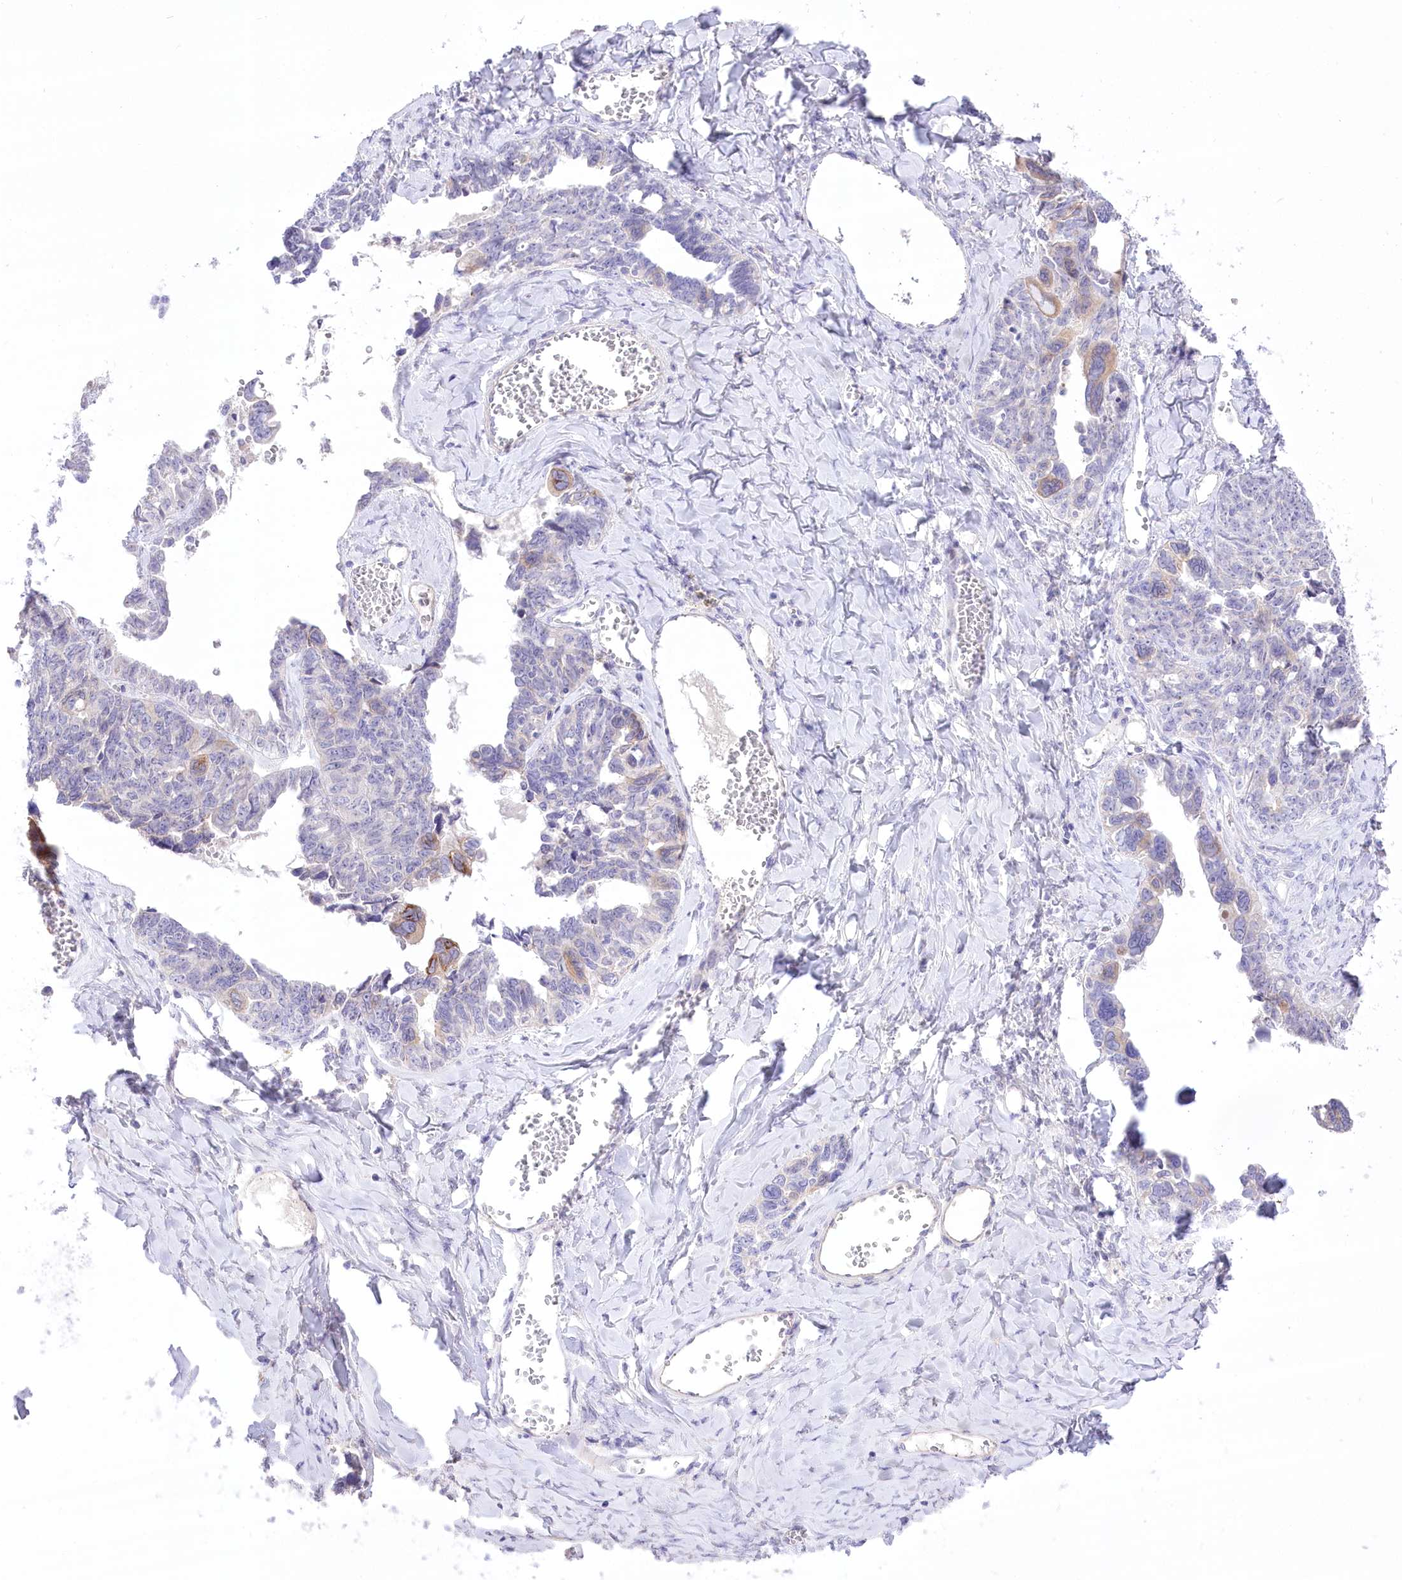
{"staining": {"intensity": "negative", "quantity": "none", "location": "none"}, "tissue": "ovarian cancer", "cell_type": "Tumor cells", "image_type": "cancer", "snomed": [{"axis": "morphology", "description": "Cystadenocarcinoma, serous, NOS"}, {"axis": "topography", "description": "Ovary"}], "caption": "An image of ovarian cancer (serous cystadenocarcinoma) stained for a protein exhibits no brown staining in tumor cells. (Stains: DAB (3,3'-diaminobenzidine) immunohistochemistry with hematoxylin counter stain, Microscopy: brightfield microscopy at high magnification).", "gene": "HELT", "patient": {"sex": "female", "age": 79}}